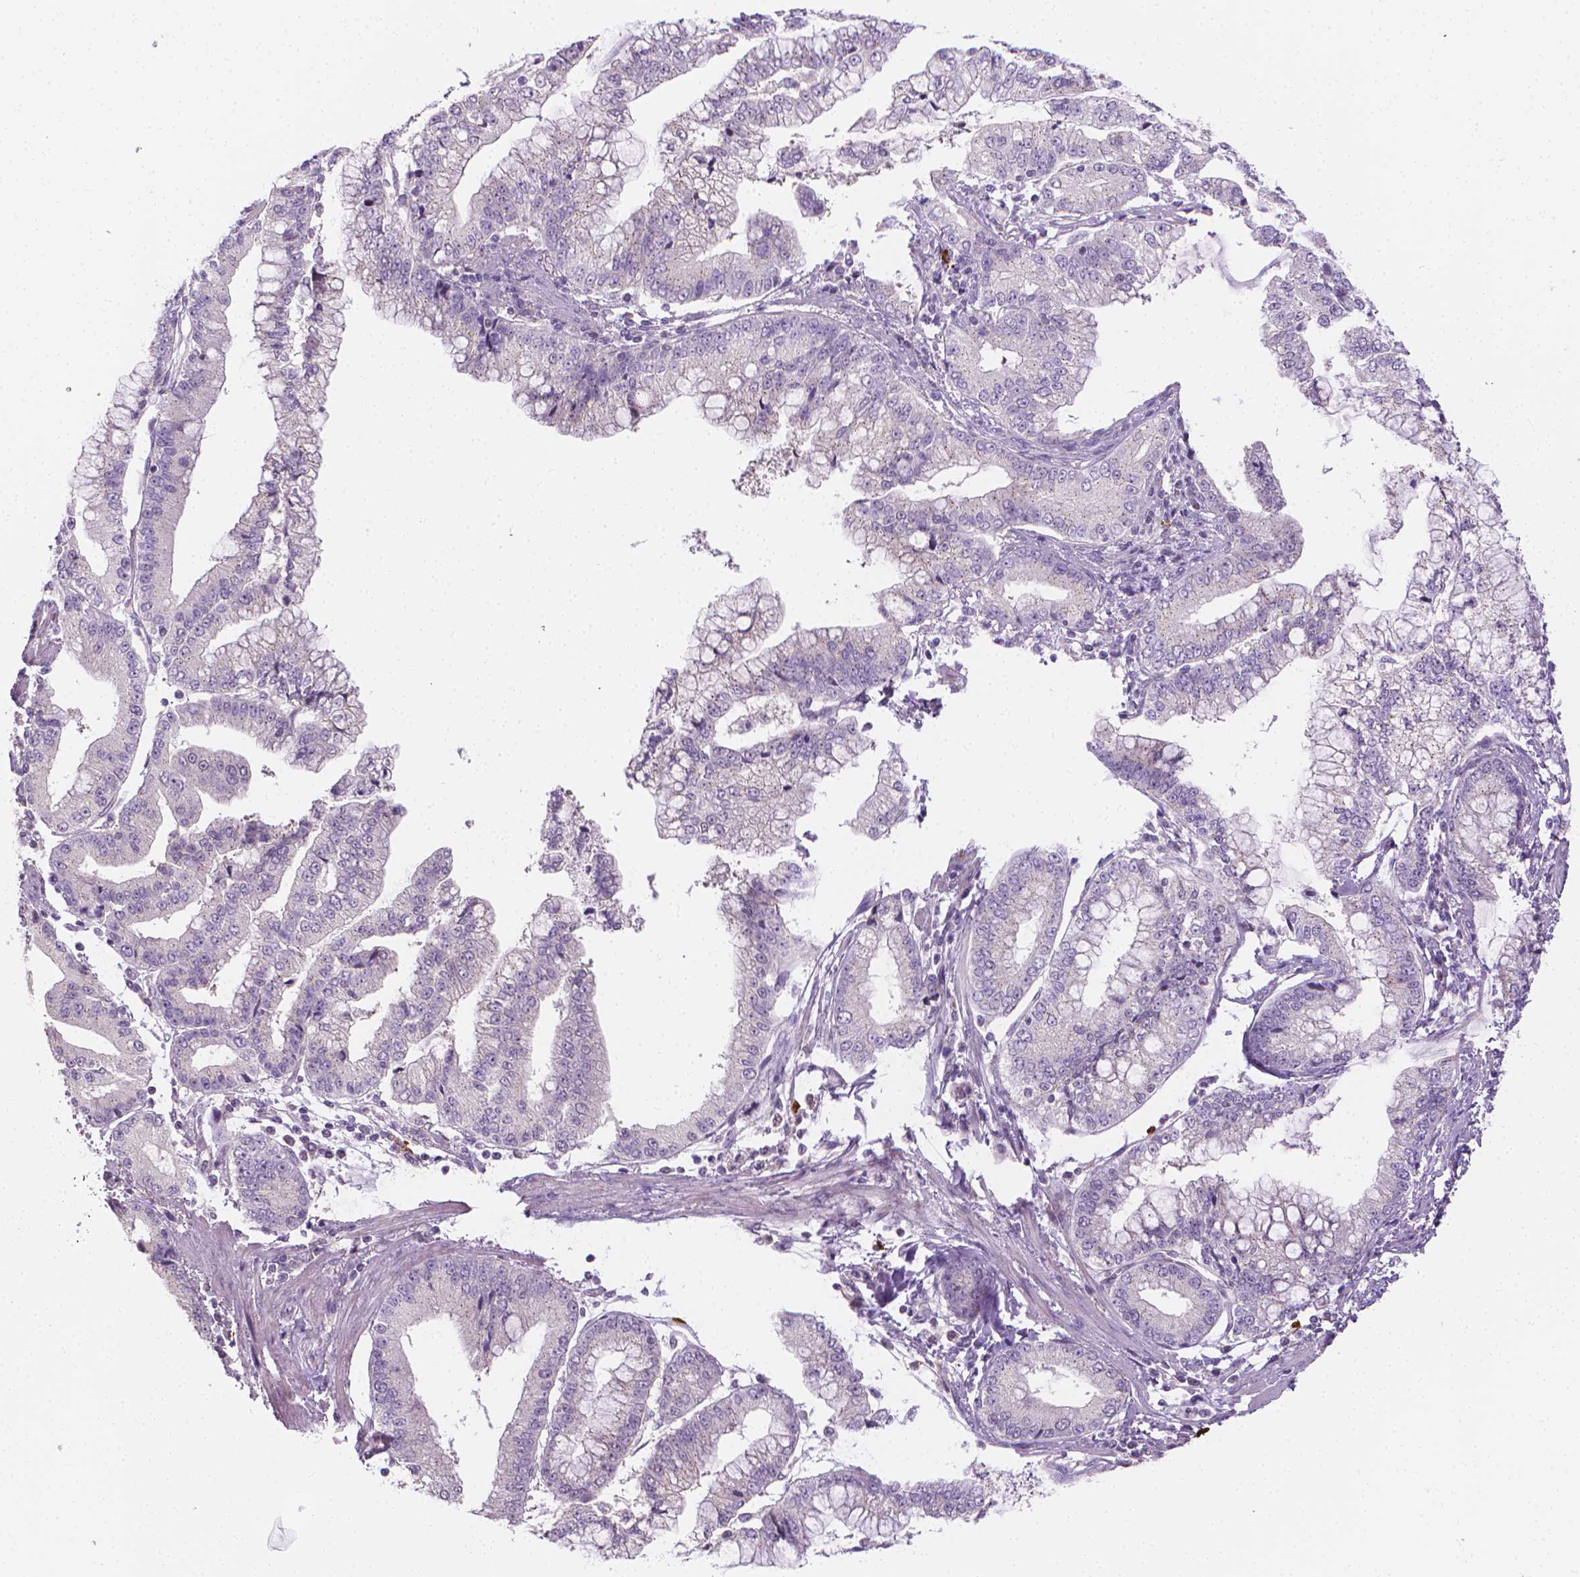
{"staining": {"intensity": "negative", "quantity": "none", "location": "none"}, "tissue": "stomach cancer", "cell_type": "Tumor cells", "image_type": "cancer", "snomed": [{"axis": "morphology", "description": "Adenocarcinoma, NOS"}, {"axis": "topography", "description": "Stomach, upper"}], "caption": "Immunohistochemistry (IHC) image of stomach adenocarcinoma stained for a protein (brown), which demonstrates no expression in tumor cells.", "gene": "NCAN", "patient": {"sex": "female", "age": 74}}